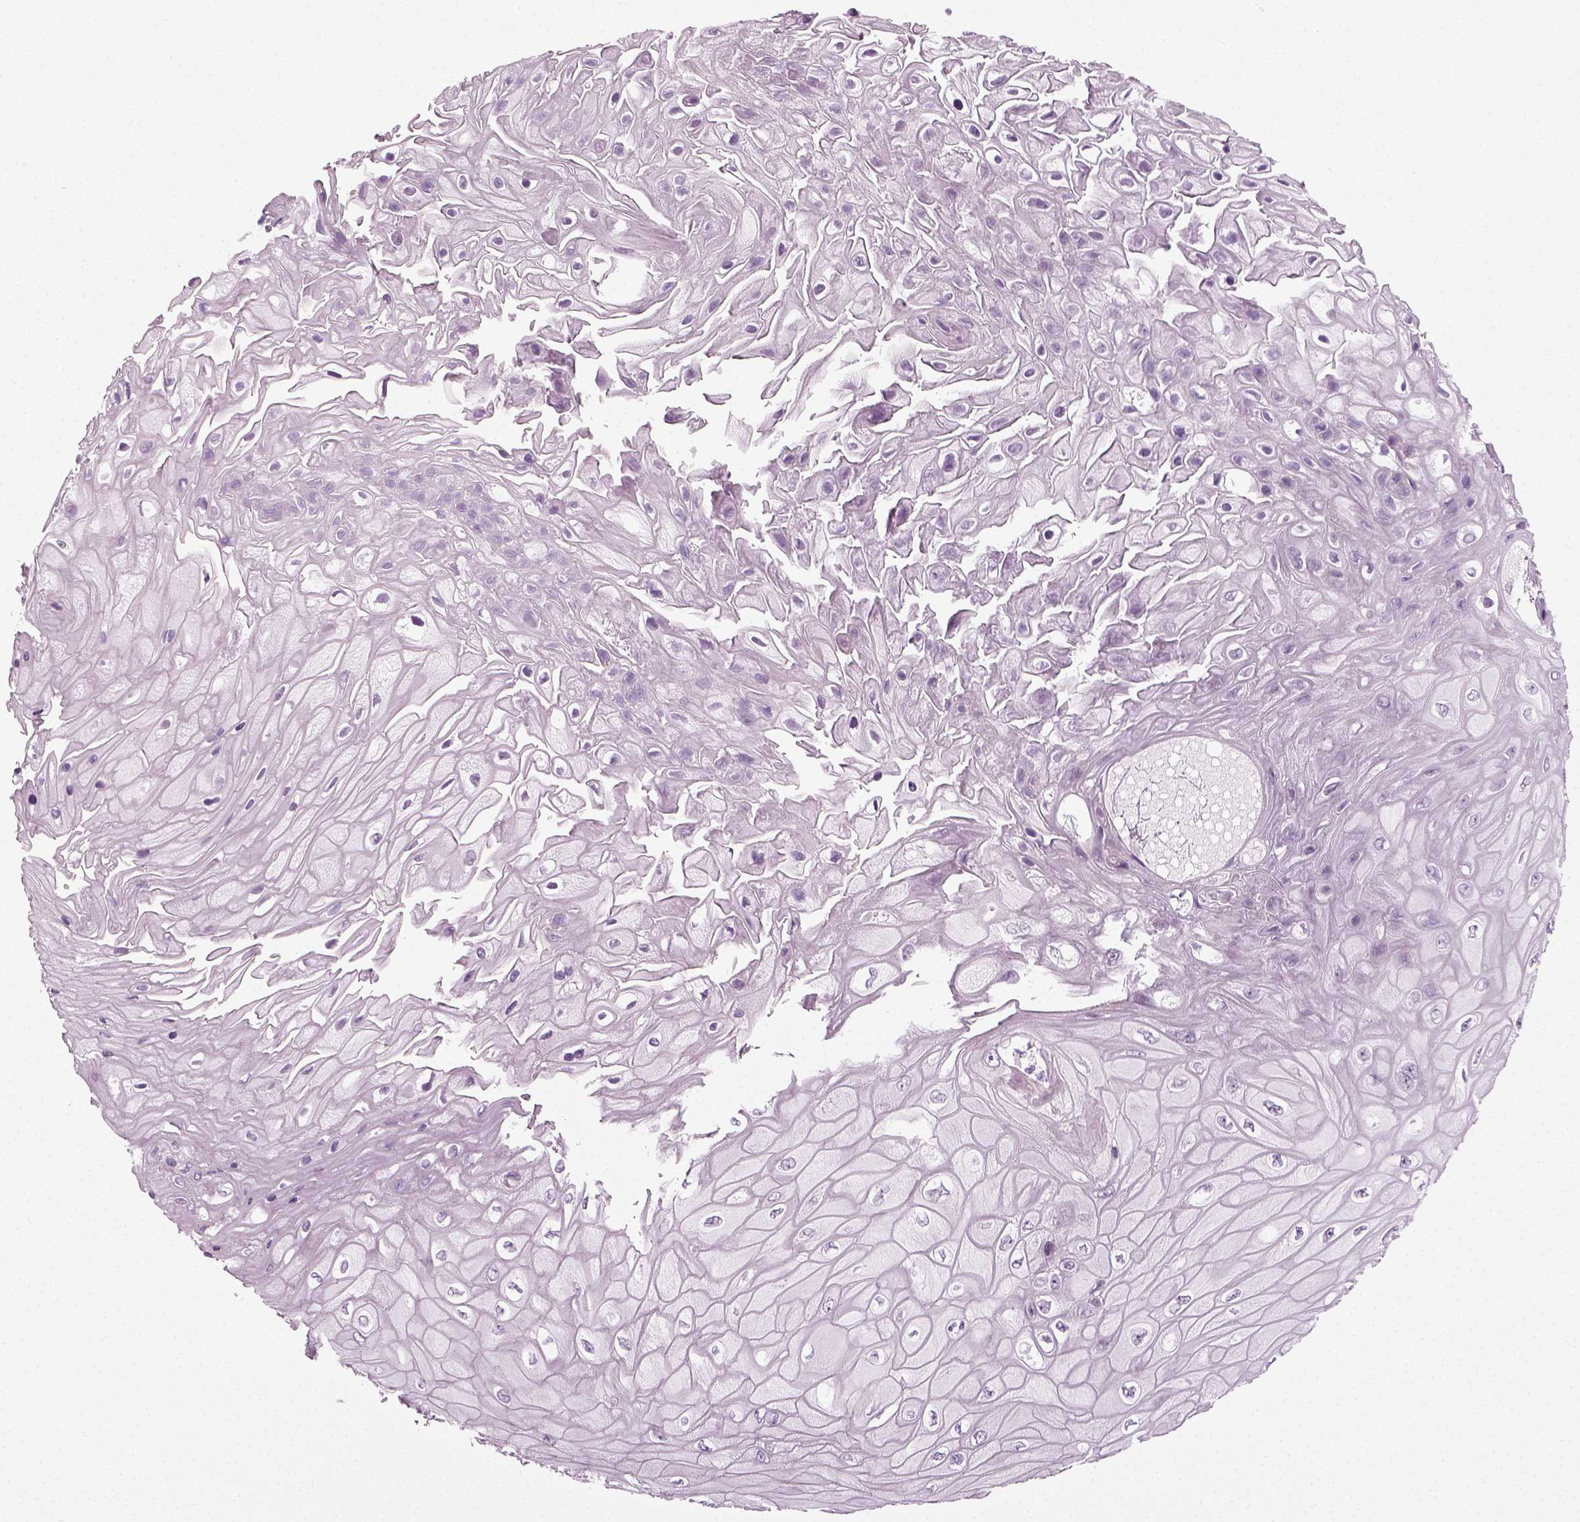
{"staining": {"intensity": "negative", "quantity": "none", "location": "none"}, "tissue": "skin cancer", "cell_type": "Tumor cells", "image_type": "cancer", "snomed": [{"axis": "morphology", "description": "Squamous cell carcinoma, NOS"}, {"axis": "topography", "description": "Skin"}], "caption": "This is an IHC micrograph of human skin cancer (squamous cell carcinoma). There is no expression in tumor cells.", "gene": "SCG5", "patient": {"sex": "male", "age": 62}}